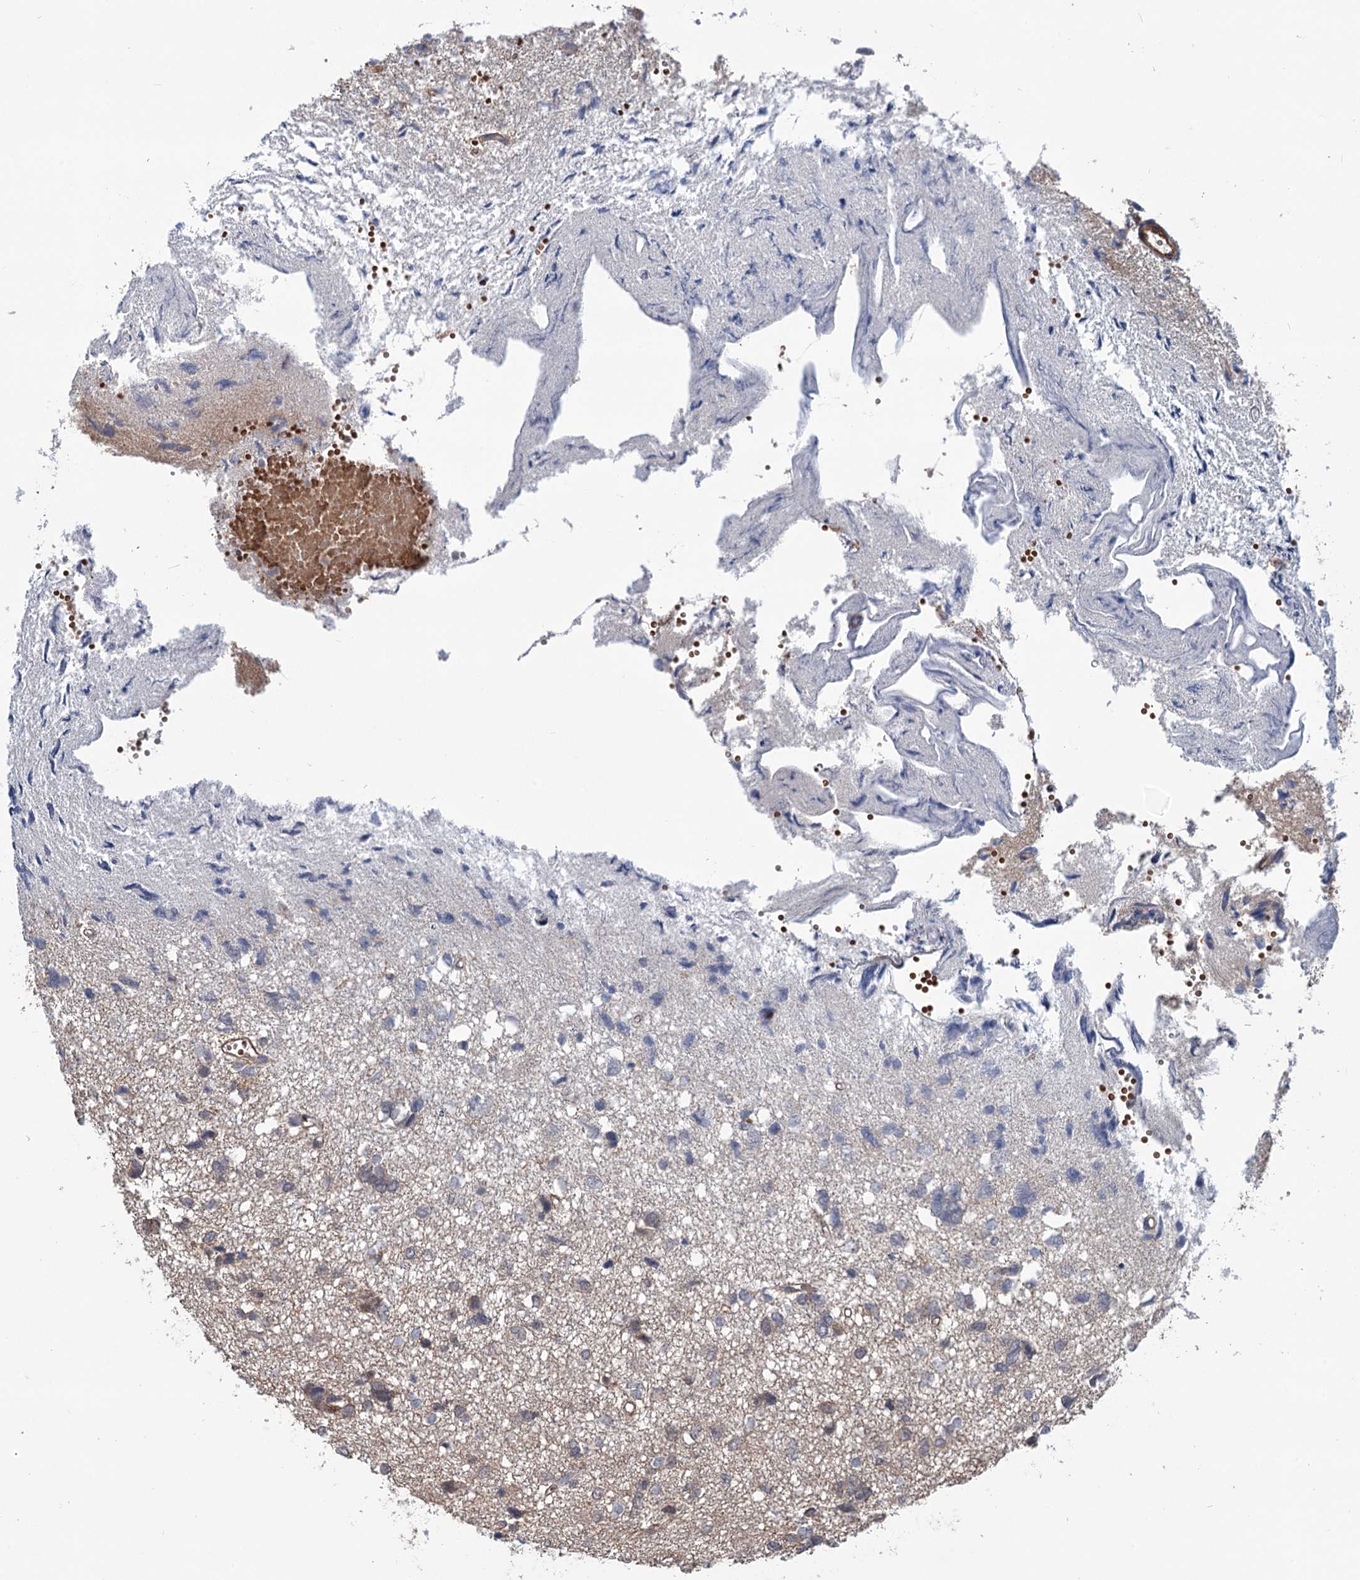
{"staining": {"intensity": "moderate", "quantity": "<25%", "location": "nuclear"}, "tissue": "glioma", "cell_type": "Tumor cells", "image_type": "cancer", "snomed": [{"axis": "morphology", "description": "Glioma, malignant, High grade"}, {"axis": "topography", "description": "Brain"}], "caption": "IHC of glioma exhibits low levels of moderate nuclear staining in about <25% of tumor cells. The protein is stained brown, and the nuclei are stained in blue (DAB IHC with brightfield microscopy, high magnification).", "gene": "GRIP1", "patient": {"sex": "female", "age": 59}}